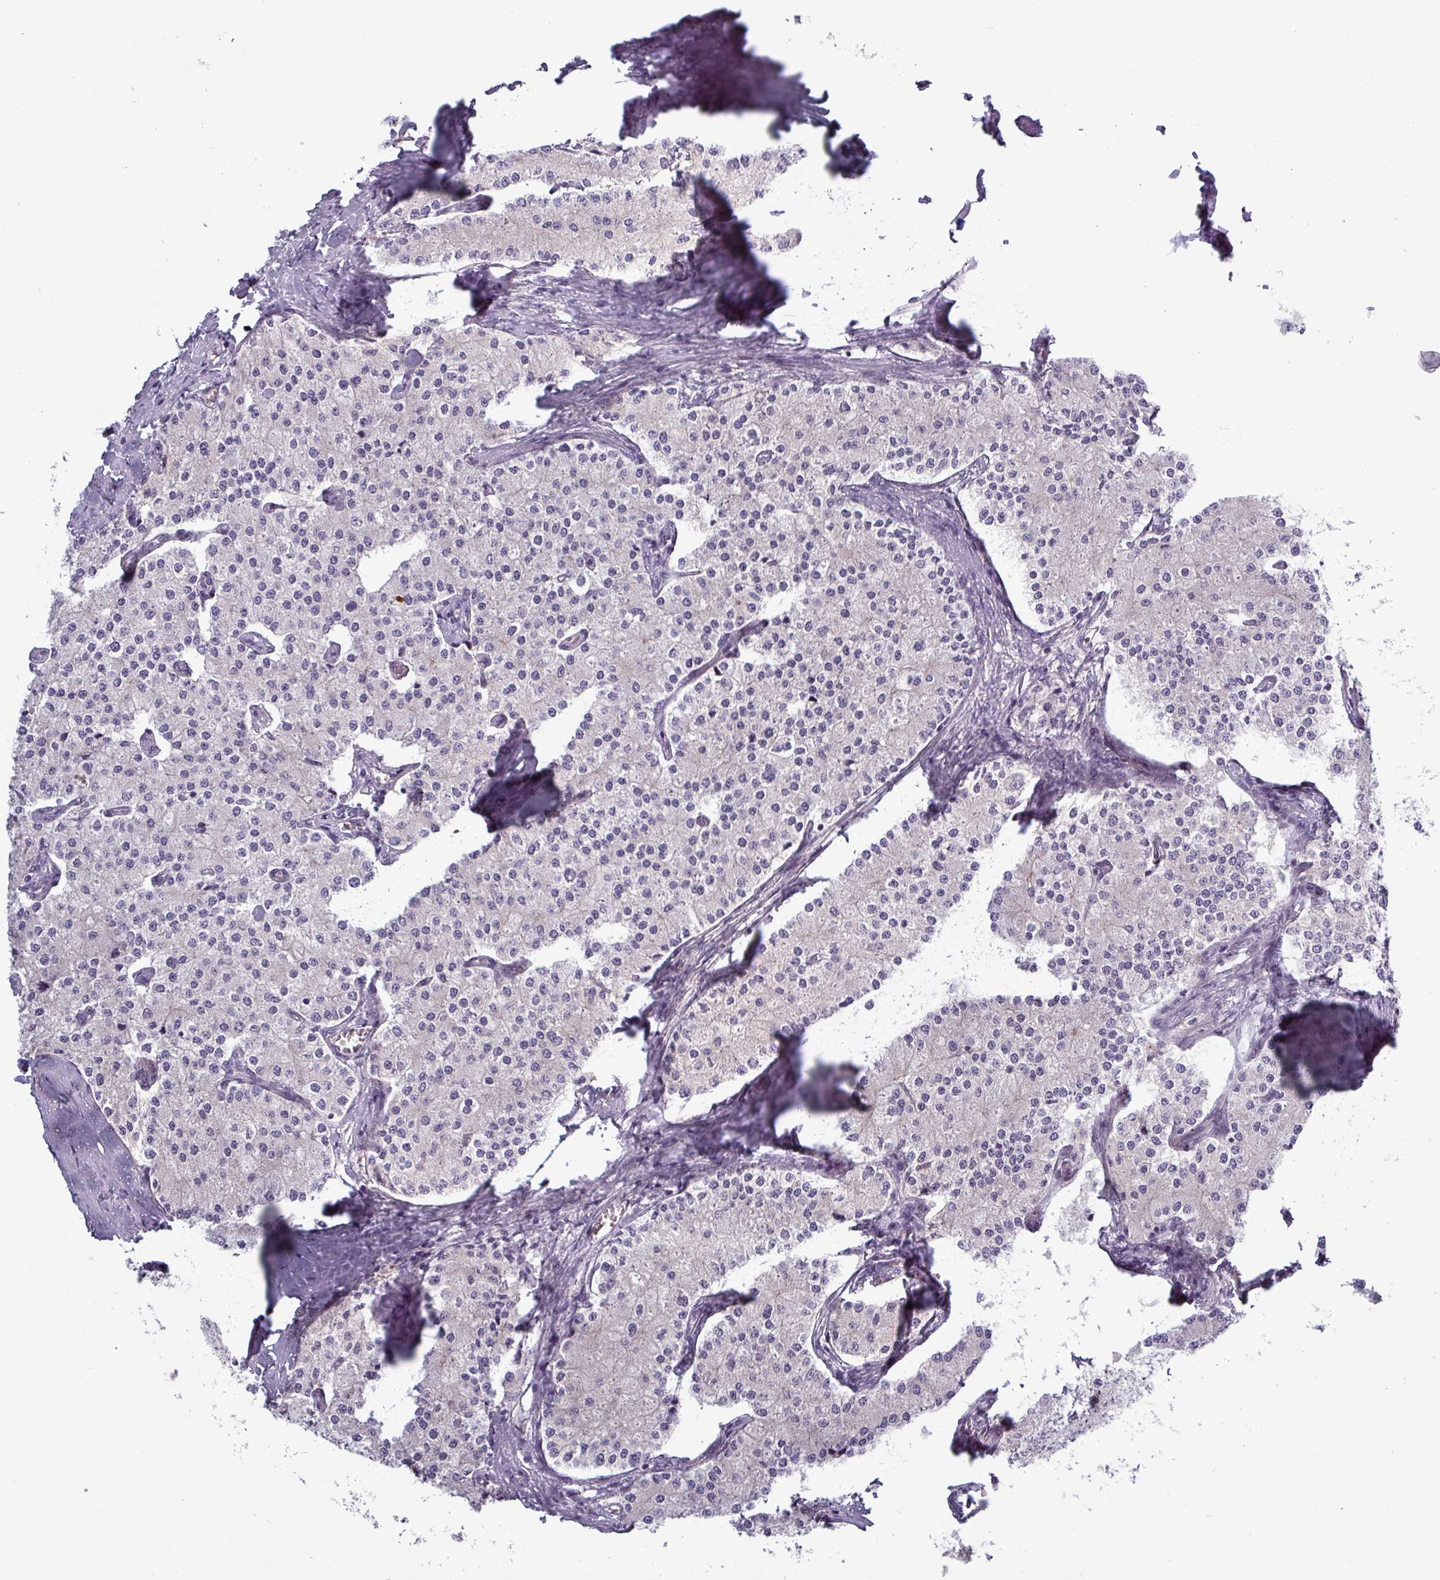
{"staining": {"intensity": "negative", "quantity": "none", "location": "none"}, "tissue": "carcinoid", "cell_type": "Tumor cells", "image_type": "cancer", "snomed": [{"axis": "morphology", "description": "Carcinoid, malignant, NOS"}, {"axis": "topography", "description": "Colon"}], "caption": "DAB immunohistochemical staining of human carcinoid displays no significant expression in tumor cells.", "gene": "PRAMEF12", "patient": {"sex": "female", "age": 52}}